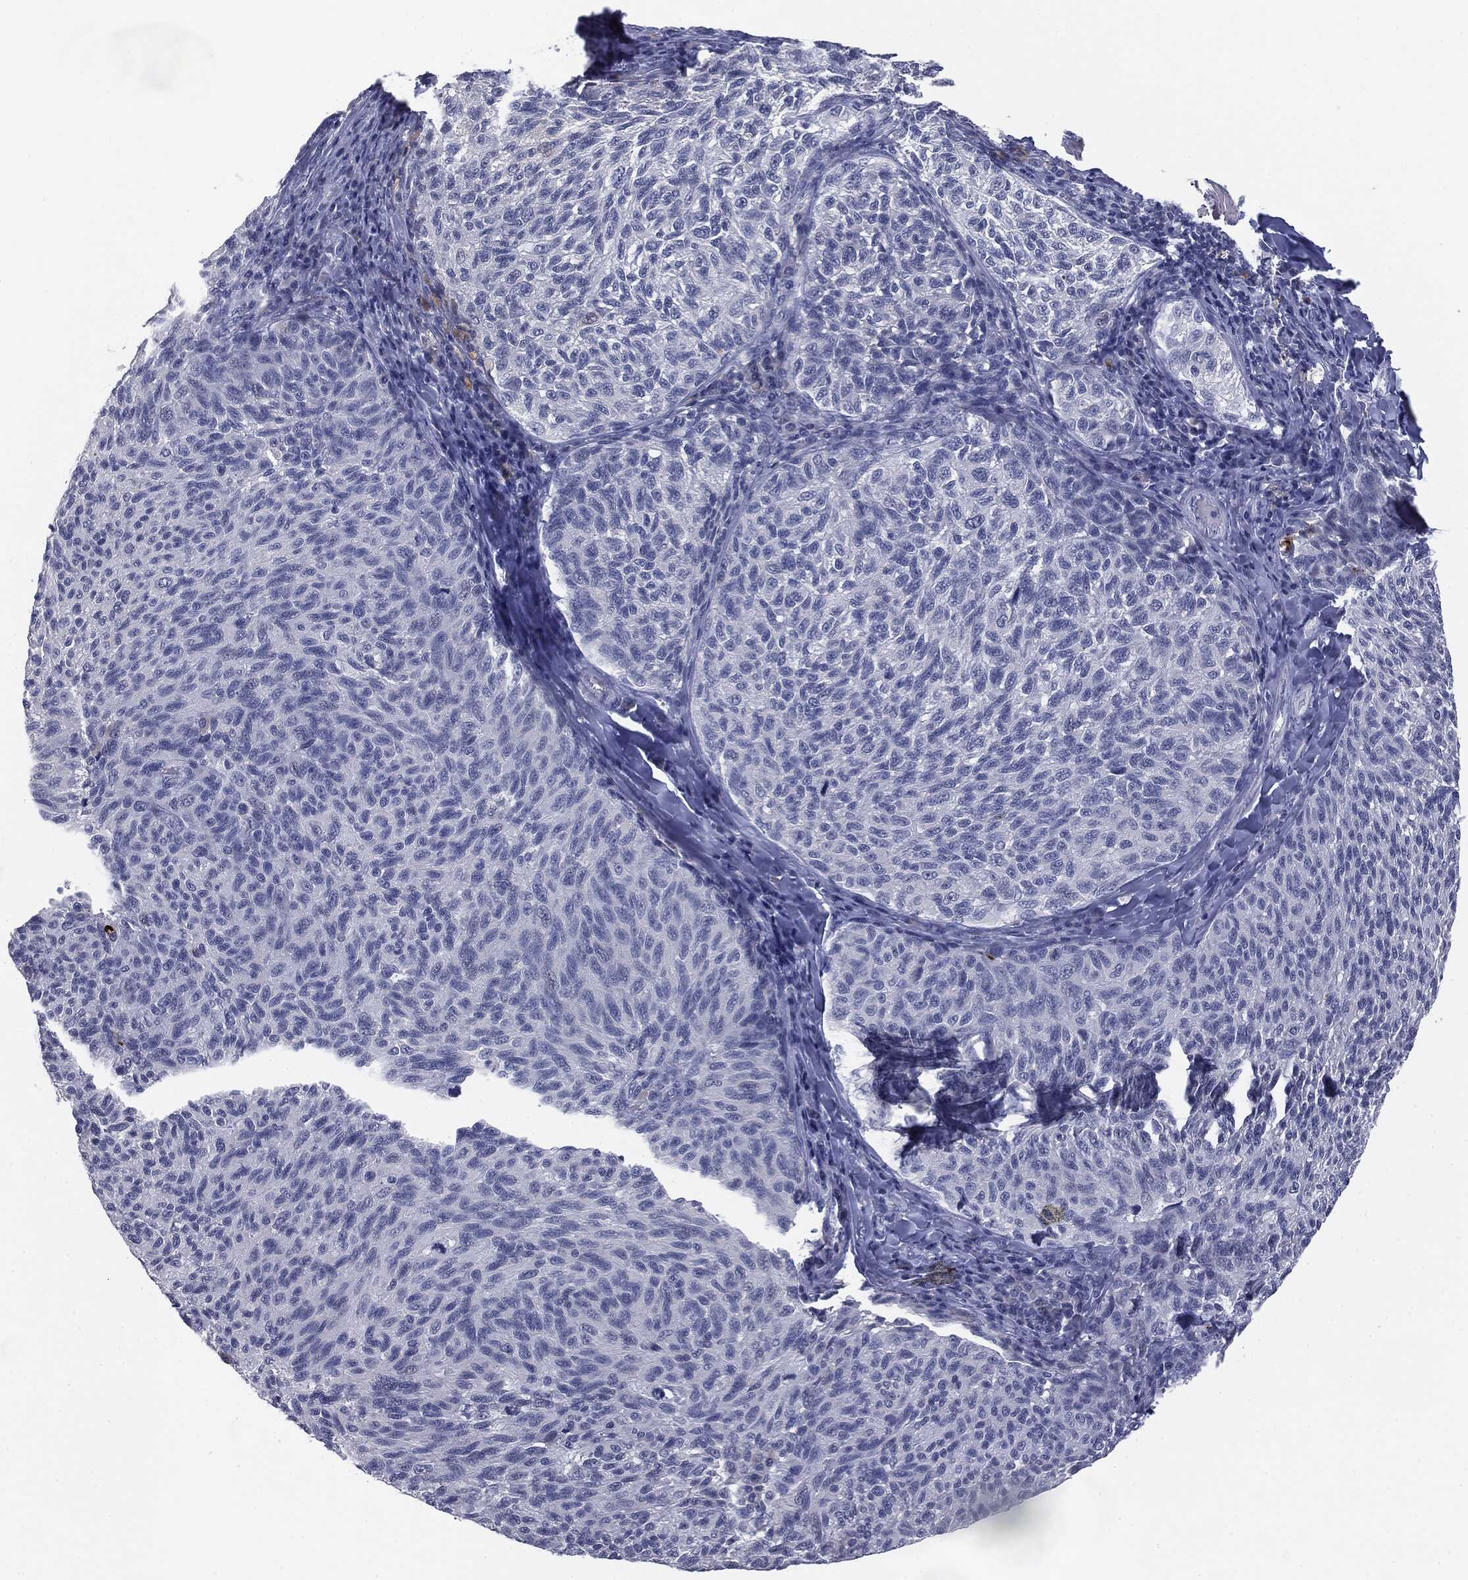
{"staining": {"intensity": "negative", "quantity": "none", "location": "none"}, "tissue": "melanoma", "cell_type": "Tumor cells", "image_type": "cancer", "snomed": [{"axis": "morphology", "description": "Malignant melanoma, NOS"}, {"axis": "topography", "description": "Skin"}], "caption": "This is an IHC photomicrograph of human melanoma. There is no staining in tumor cells.", "gene": "MUC1", "patient": {"sex": "female", "age": 73}}